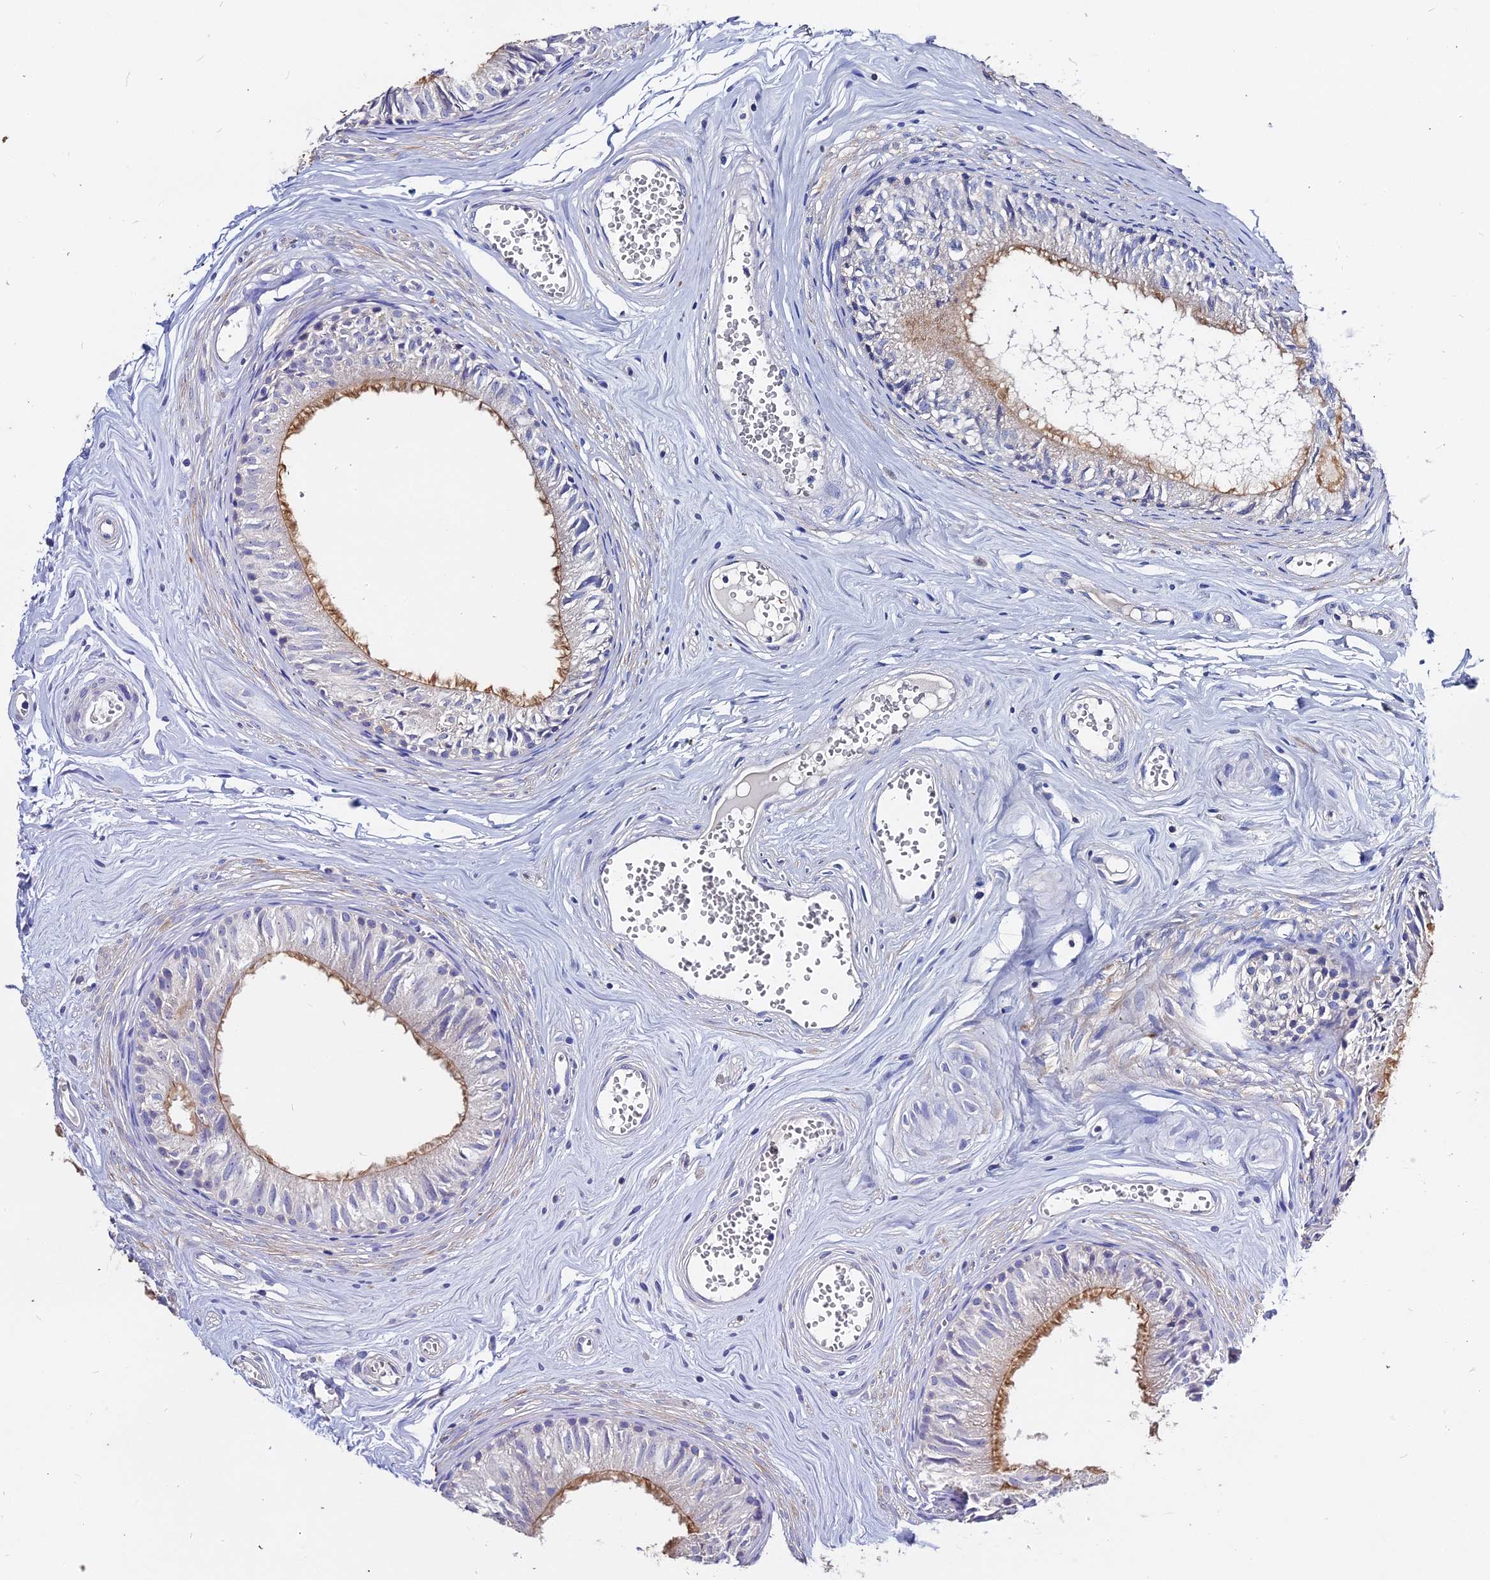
{"staining": {"intensity": "moderate", "quantity": ">75%", "location": "cytoplasmic/membranous"}, "tissue": "epididymis", "cell_type": "Glandular cells", "image_type": "normal", "snomed": [{"axis": "morphology", "description": "Normal tissue, NOS"}, {"axis": "topography", "description": "Epididymis"}], "caption": "Protein staining by IHC shows moderate cytoplasmic/membranous positivity in approximately >75% of glandular cells in normal epididymis. (brown staining indicates protein expression, while blue staining denotes nuclei).", "gene": "GLYAT", "patient": {"sex": "male", "age": 36}}